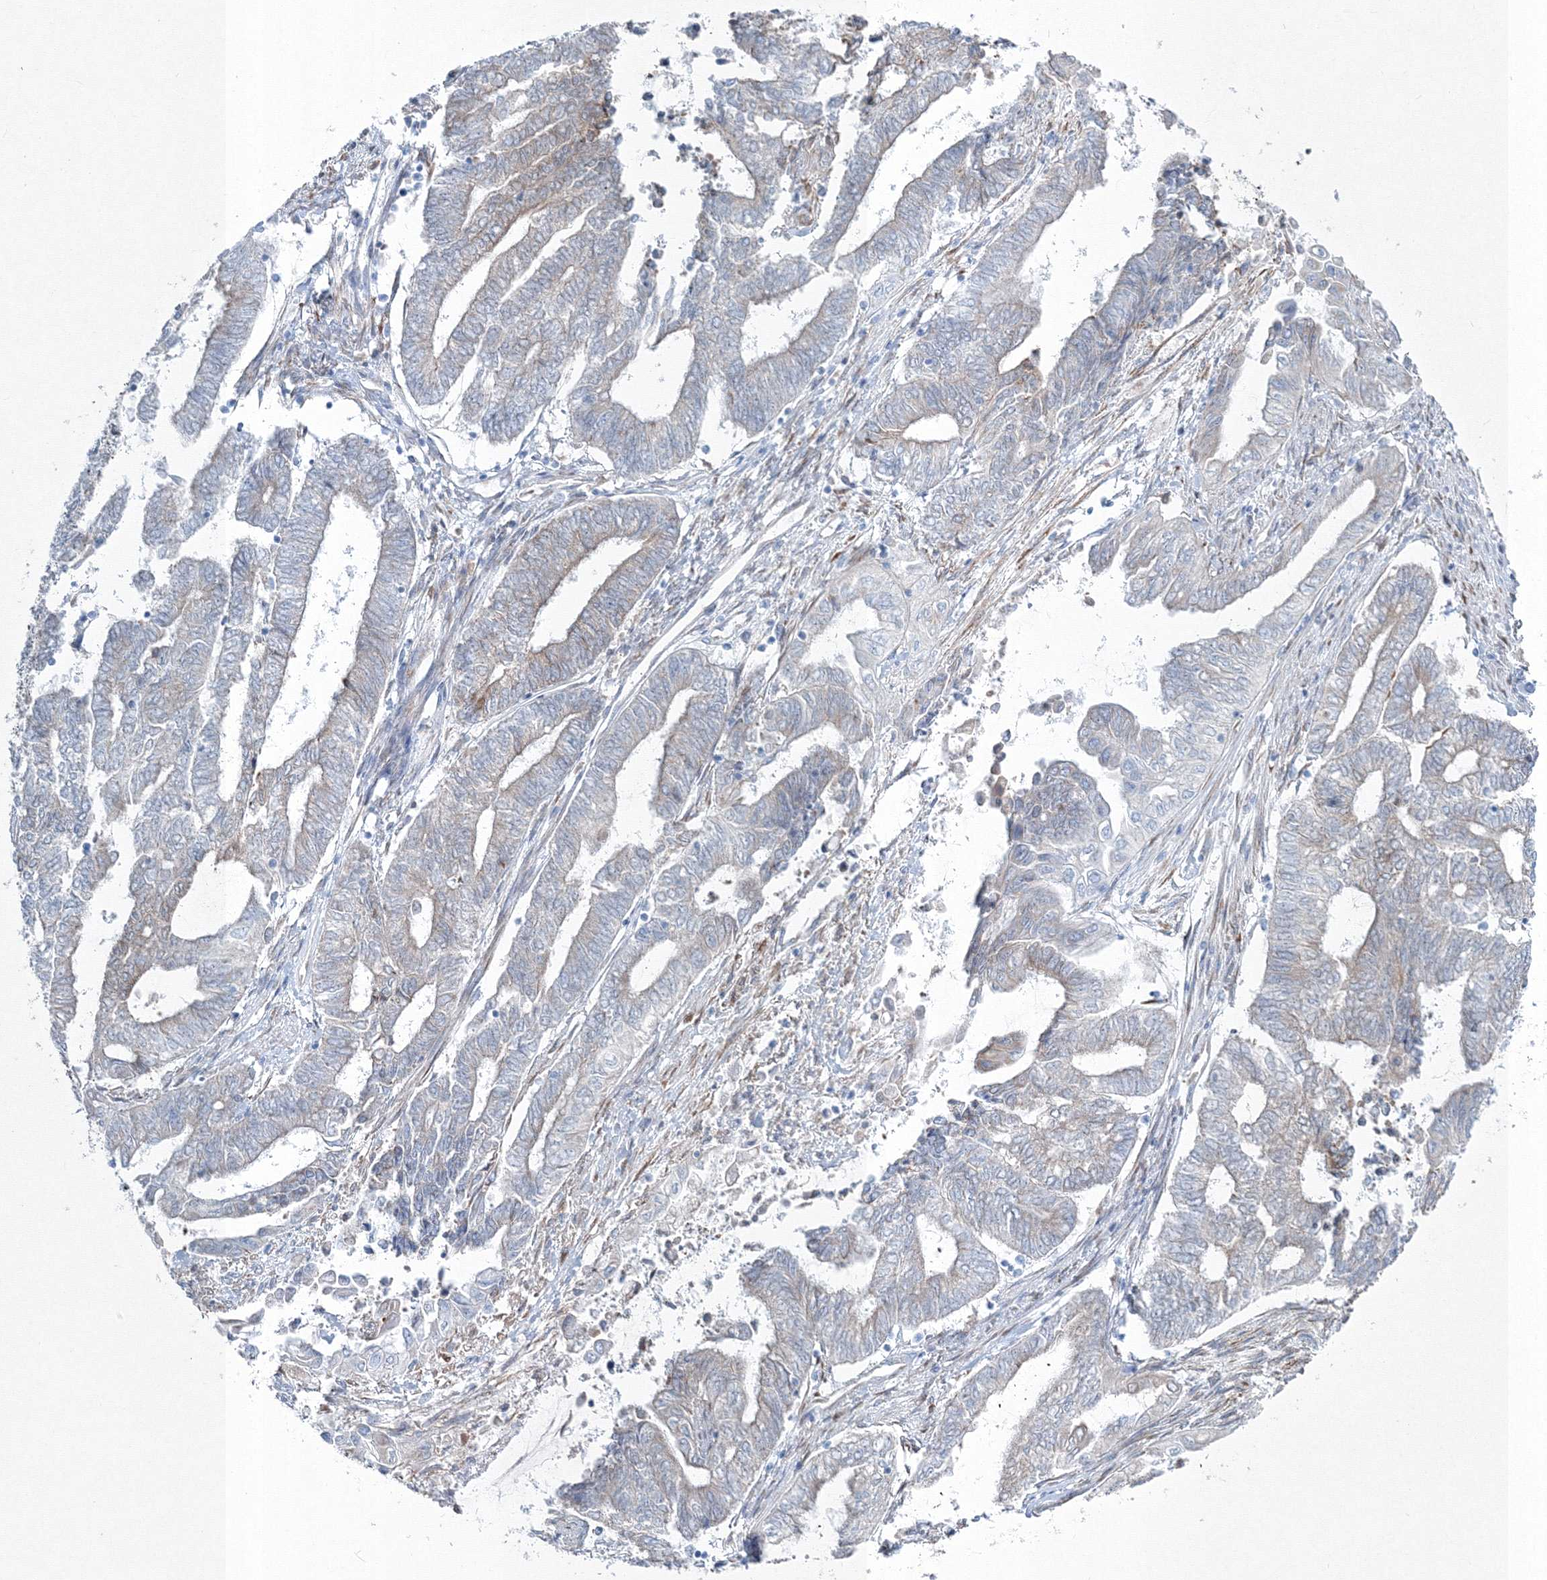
{"staining": {"intensity": "weak", "quantity": "<25%", "location": "cytoplasmic/membranous"}, "tissue": "endometrial cancer", "cell_type": "Tumor cells", "image_type": "cancer", "snomed": [{"axis": "morphology", "description": "Adenocarcinoma, NOS"}, {"axis": "topography", "description": "Uterus"}, {"axis": "topography", "description": "Endometrium"}], "caption": "Immunohistochemistry (IHC) of endometrial cancer (adenocarcinoma) demonstrates no staining in tumor cells. The staining was performed using DAB (3,3'-diaminobenzidine) to visualize the protein expression in brown, while the nuclei were stained in blue with hematoxylin (Magnification: 20x).", "gene": "RCN1", "patient": {"sex": "female", "age": 70}}